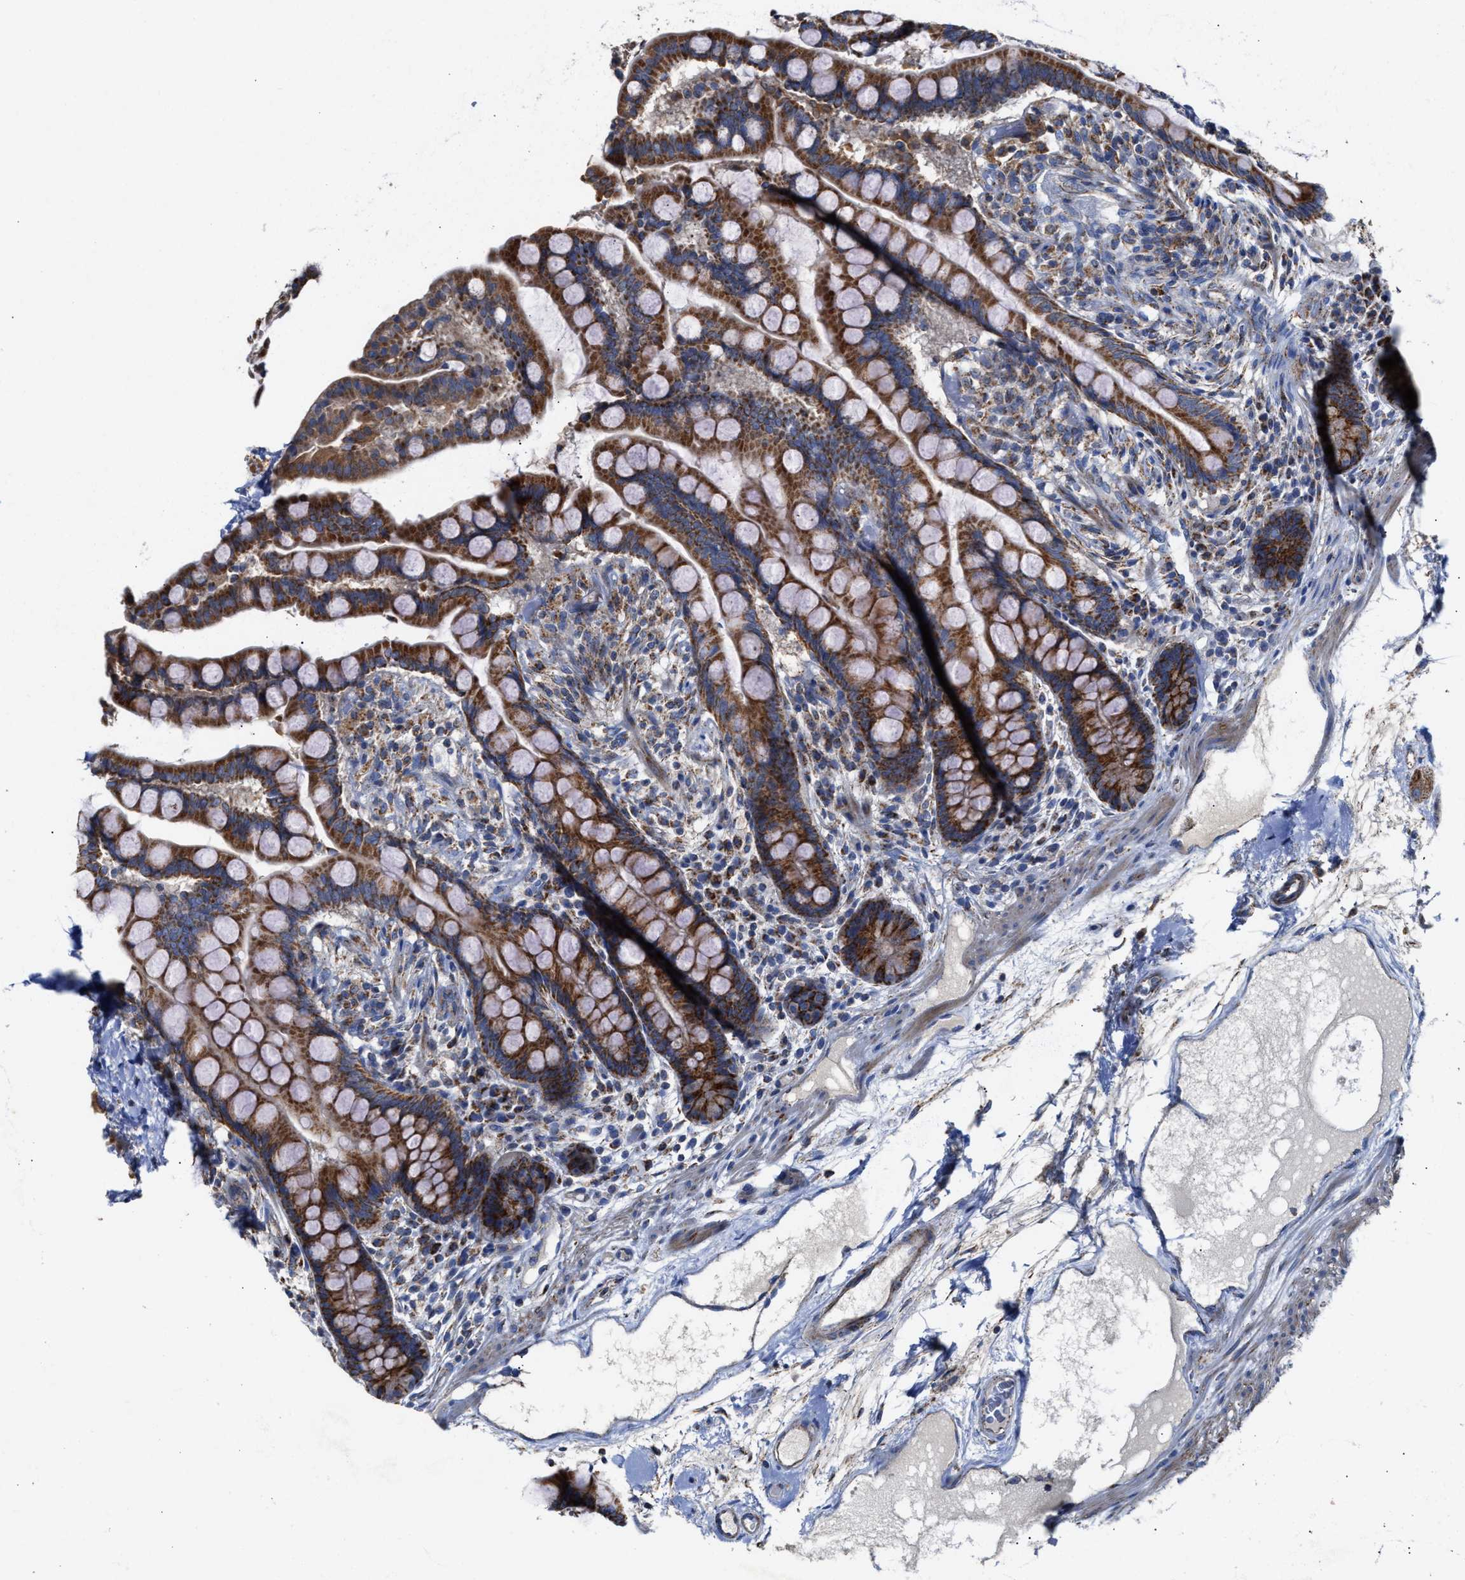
{"staining": {"intensity": "moderate", "quantity": ">75%", "location": "cytoplasmic/membranous"}, "tissue": "colon", "cell_type": "Endothelial cells", "image_type": "normal", "snomed": [{"axis": "morphology", "description": "Normal tissue, NOS"}, {"axis": "topography", "description": "Colon"}], "caption": "Colon stained with immunohistochemistry displays moderate cytoplasmic/membranous staining in about >75% of endothelial cells. (DAB (3,3'-diaminobenzidine) = brown stain, brightfield microscopy at high magnification).", "gene": "MECR", "patient": {"sex": "male", "age": 73}}